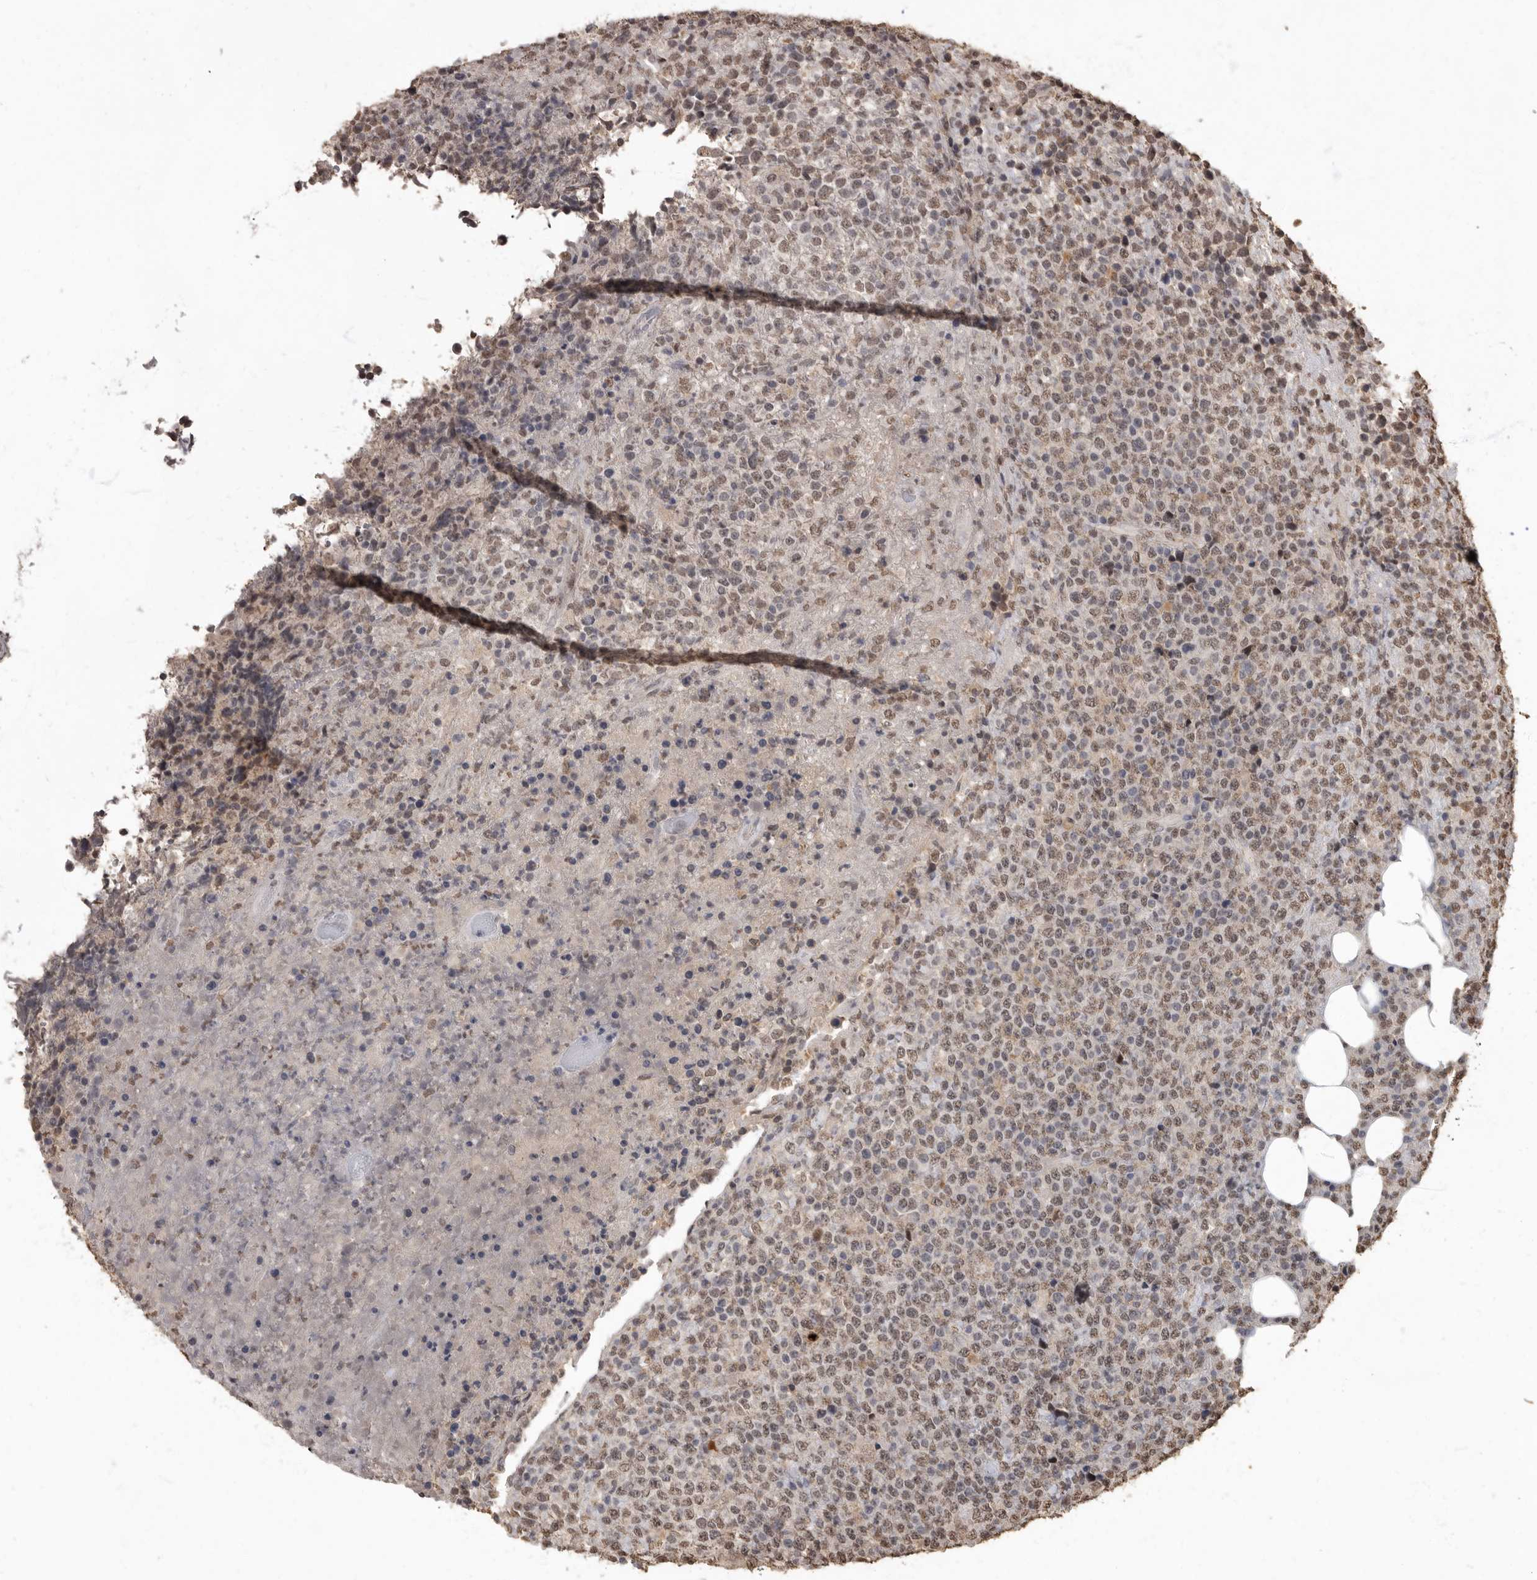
{"staining": {"intensity": "weak", "quantity": ">75%", "location": "nuclear"}, "tissue": "lymphoma", "cell_type": "Tumor cells", "image_type": "cancer", "snomed": [{"axis": "morphology", "description": "Malignant lymphoma, non-Hodgkin's type, High grade"}, {"axis": "topography", "description": "Lymph node"}], "caption": "The immunohistochemical stain highlights weak nuclear expression in tumor cells of malignant lymphoma, non-Hodgkin's type (high-grade) tissue.", "gene": "NBL1", "patient": {"sex": "male", "age": 13}}